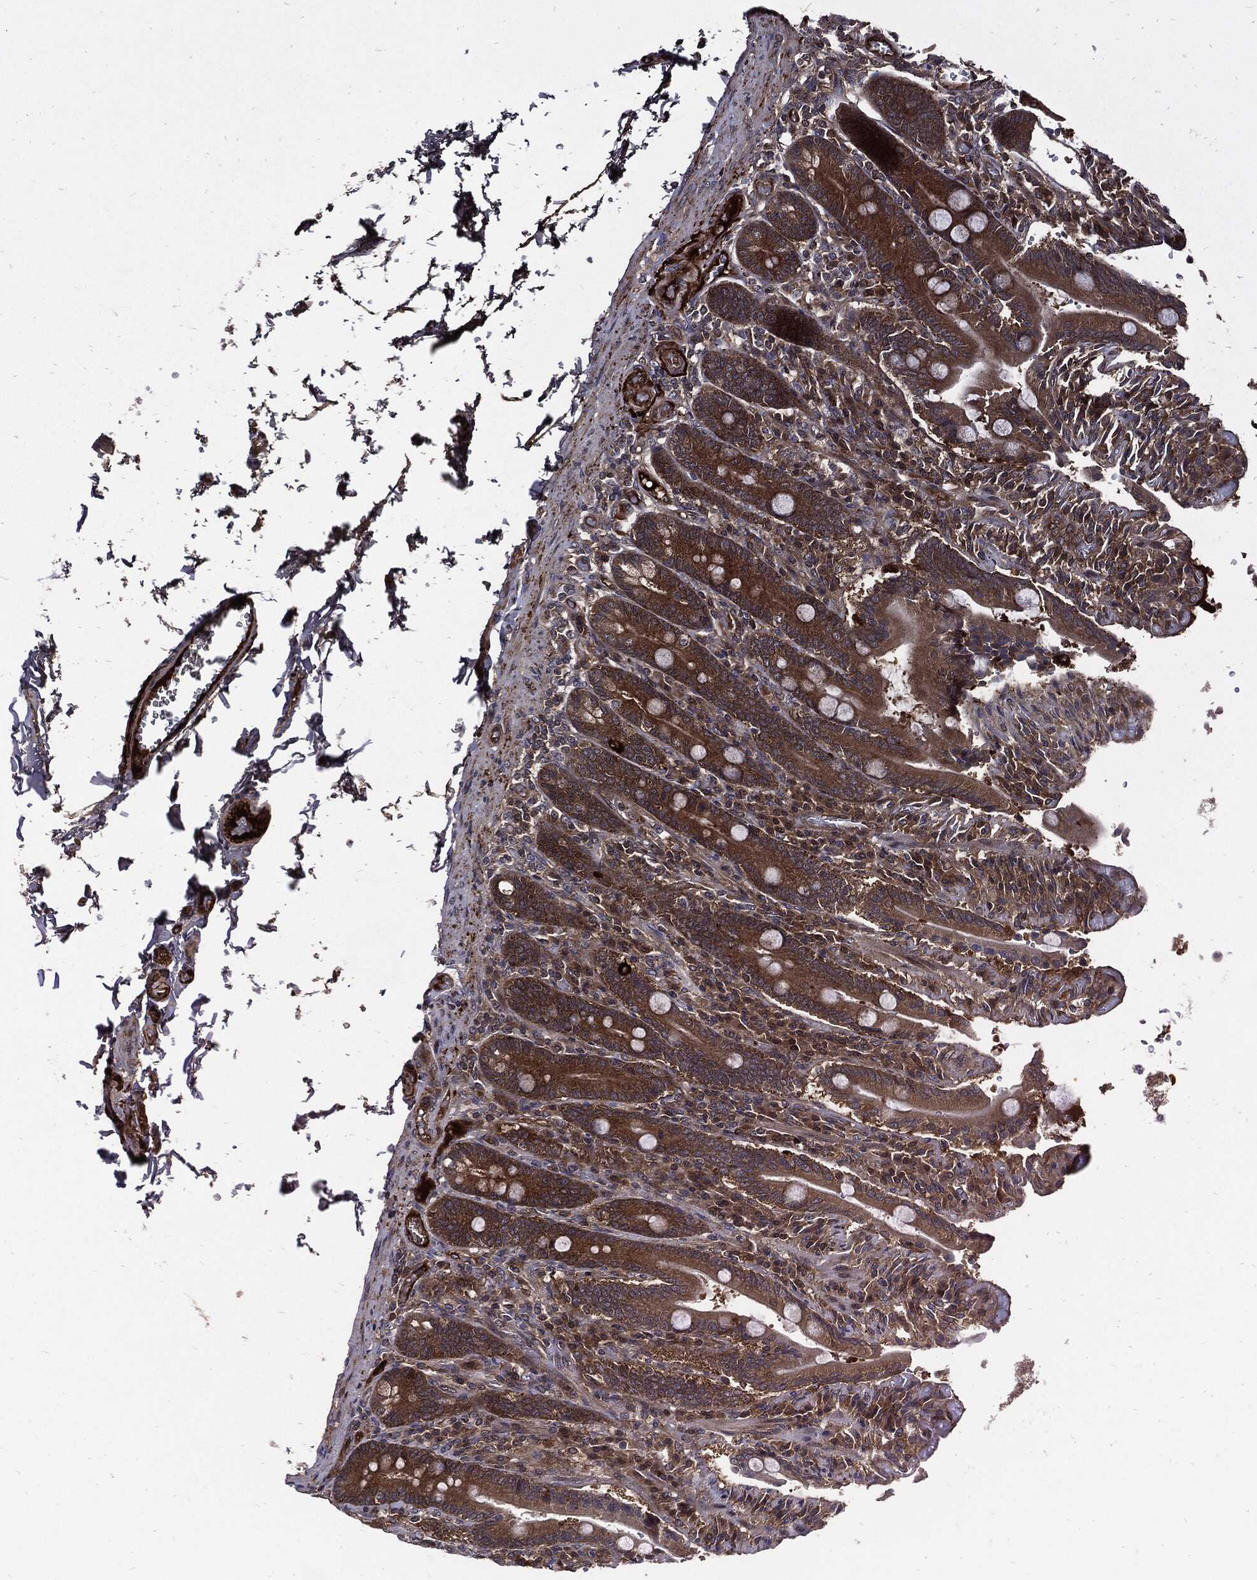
{"staining": {"intensity": "strong", "quantity": "25%-75%", "location": "cytoplasmic/membranous"}, "tissue": "duodenum", "cell_type": "Glandular cells", "image_type": "normal", "snomed": [{"axis": "morphology", "description": "Normal tissue, NOS"}, {"axis": "topography", "description": "Duodenum"}], "caption": "Strong cytoplasmic/membranous positivity for a protein is seen in approximately 25%-75% of glandular cells of normal duodenum using IHC.", "gene": "CLU", "patient": {"sex": "female", "age": 62}}